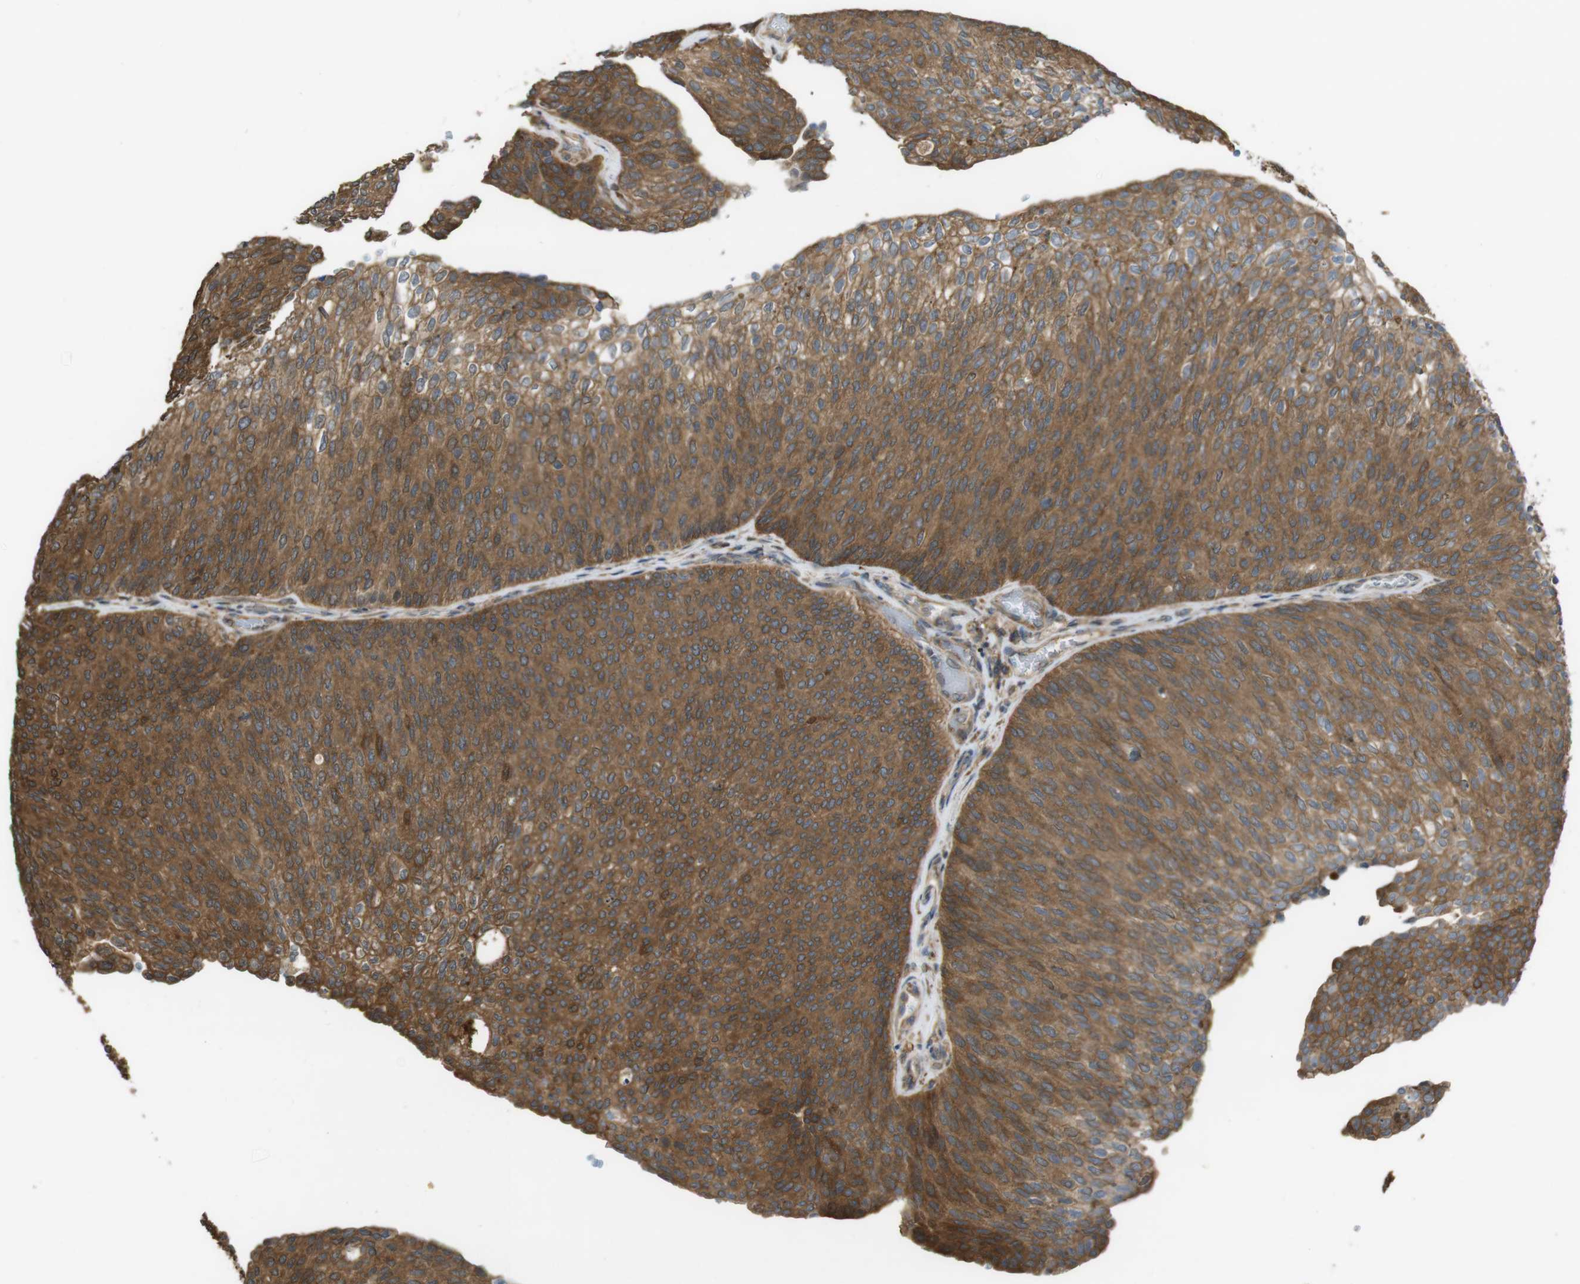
{"staining": {"intensity": "moderate", "quantity": ">75%", "location": "cytoplasmic/membranous"}, "tissue": "urothelial cancer", "cell_type": "Tumor cells", "image_type": "cancer", "snomed": [{"axis": "morphology", "description": "Urothelial carcinoma, Low grade"}, {"axis": "topography", "description": "Urinary bladder"}], "caption": "Urothelial cancer stained for a protein displays moderate cytoplasmic/membranous positivity in tumor cells.", "gene": "ARHGDIA", "patient": {"sex": "female", "age": 79}}